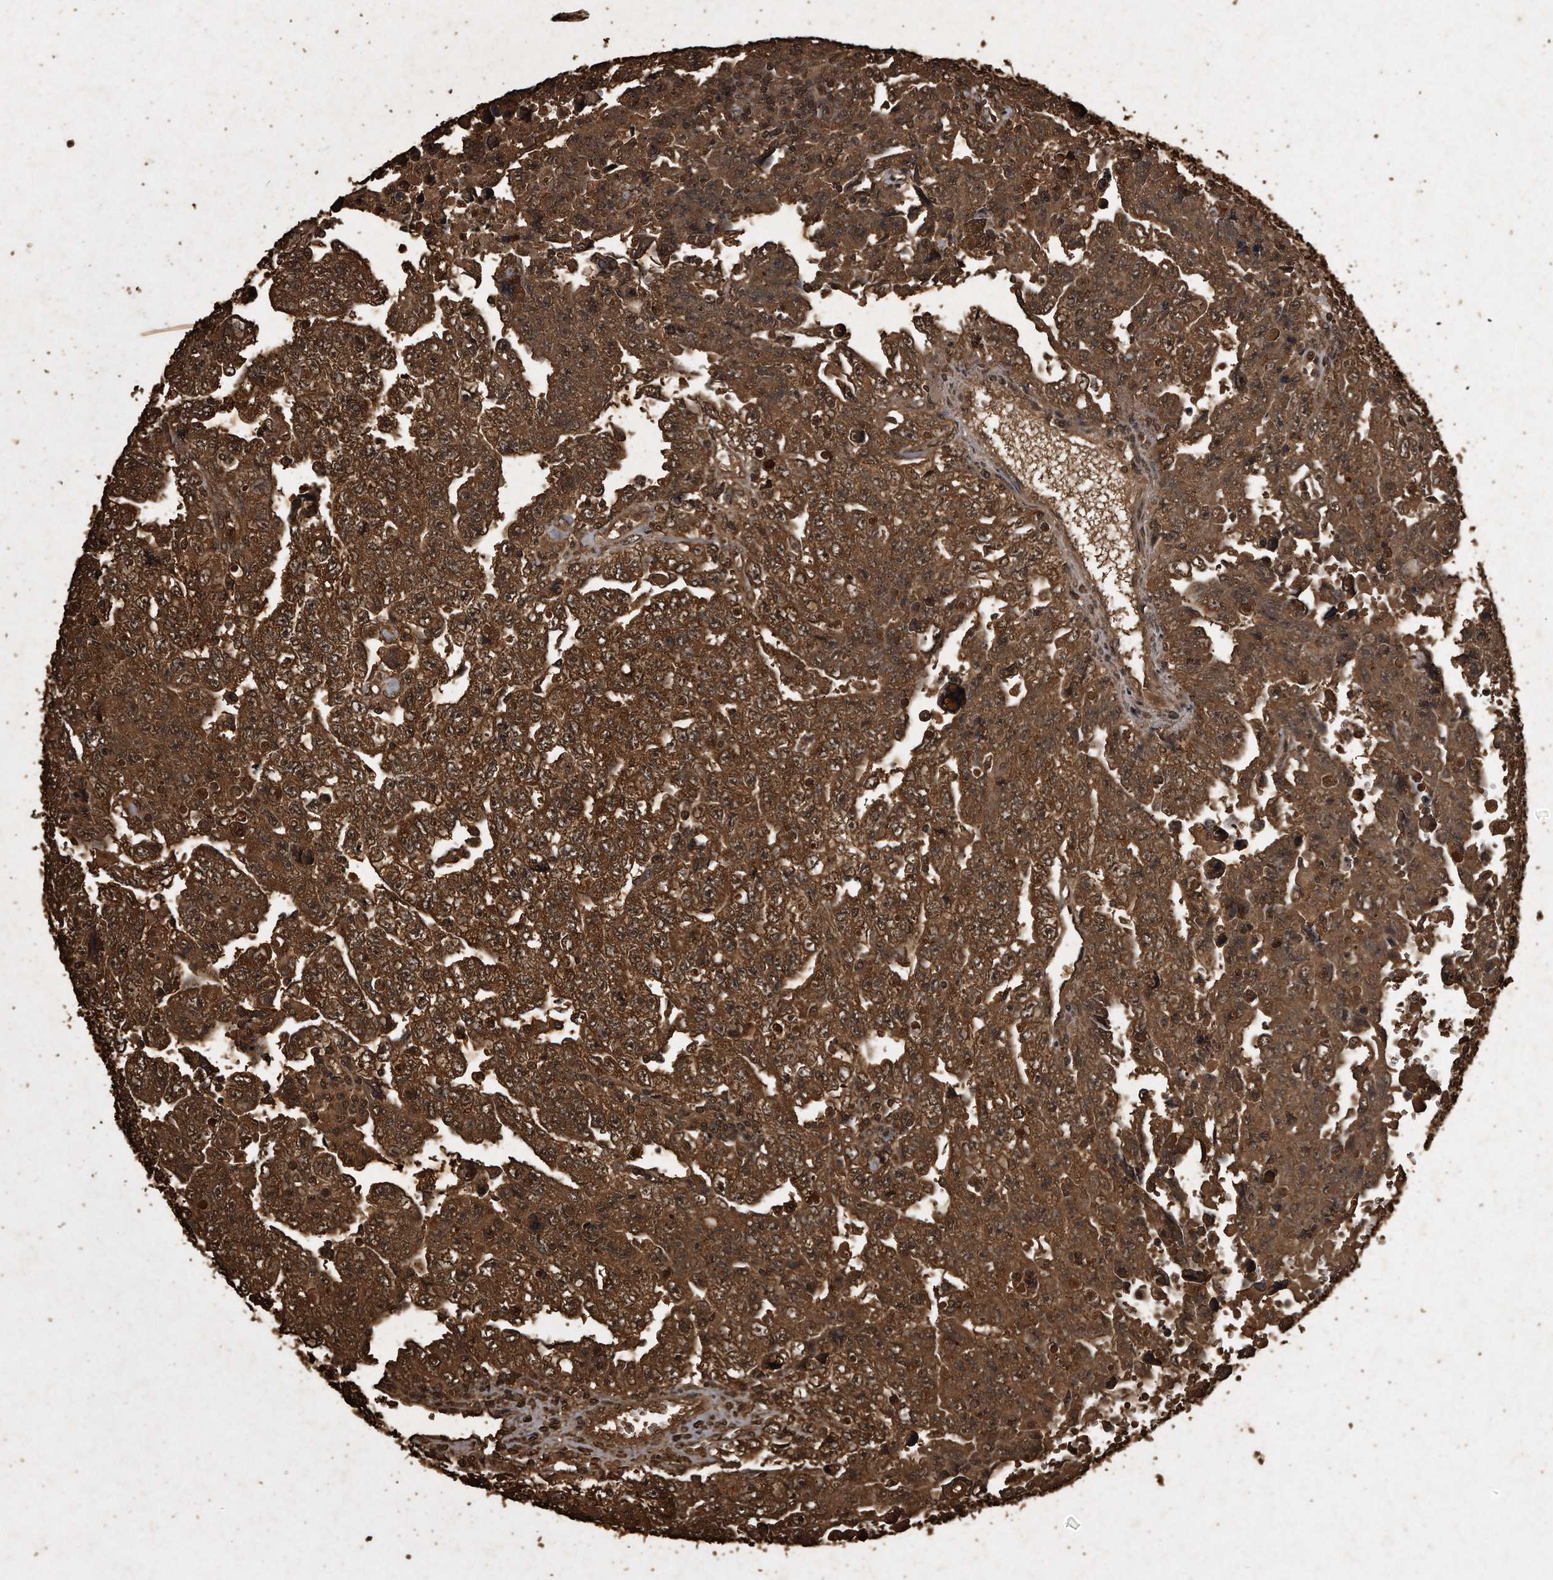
{"staining": {"intensity": "strong", "quantity": ">75%", "location": "cytoplasmic/membranous"}, "tissue": "testis cancer", "cell_type": "Tumor cells", "image_type": "cancer", "snomed": [{"axis": "morphology", "description": "Carcinoma, Embryonal, NOS"}, {"axis": "topography", "description": "Testis"}], "caption": "Protein expression analysis of testis cancer (embryonal carcinoma) displays strong cytoplasmic/membranous expression in approximately >75% of tumor cells.", "gene": "CFLAR", "patient": {"sex": "male", "age": 28}}